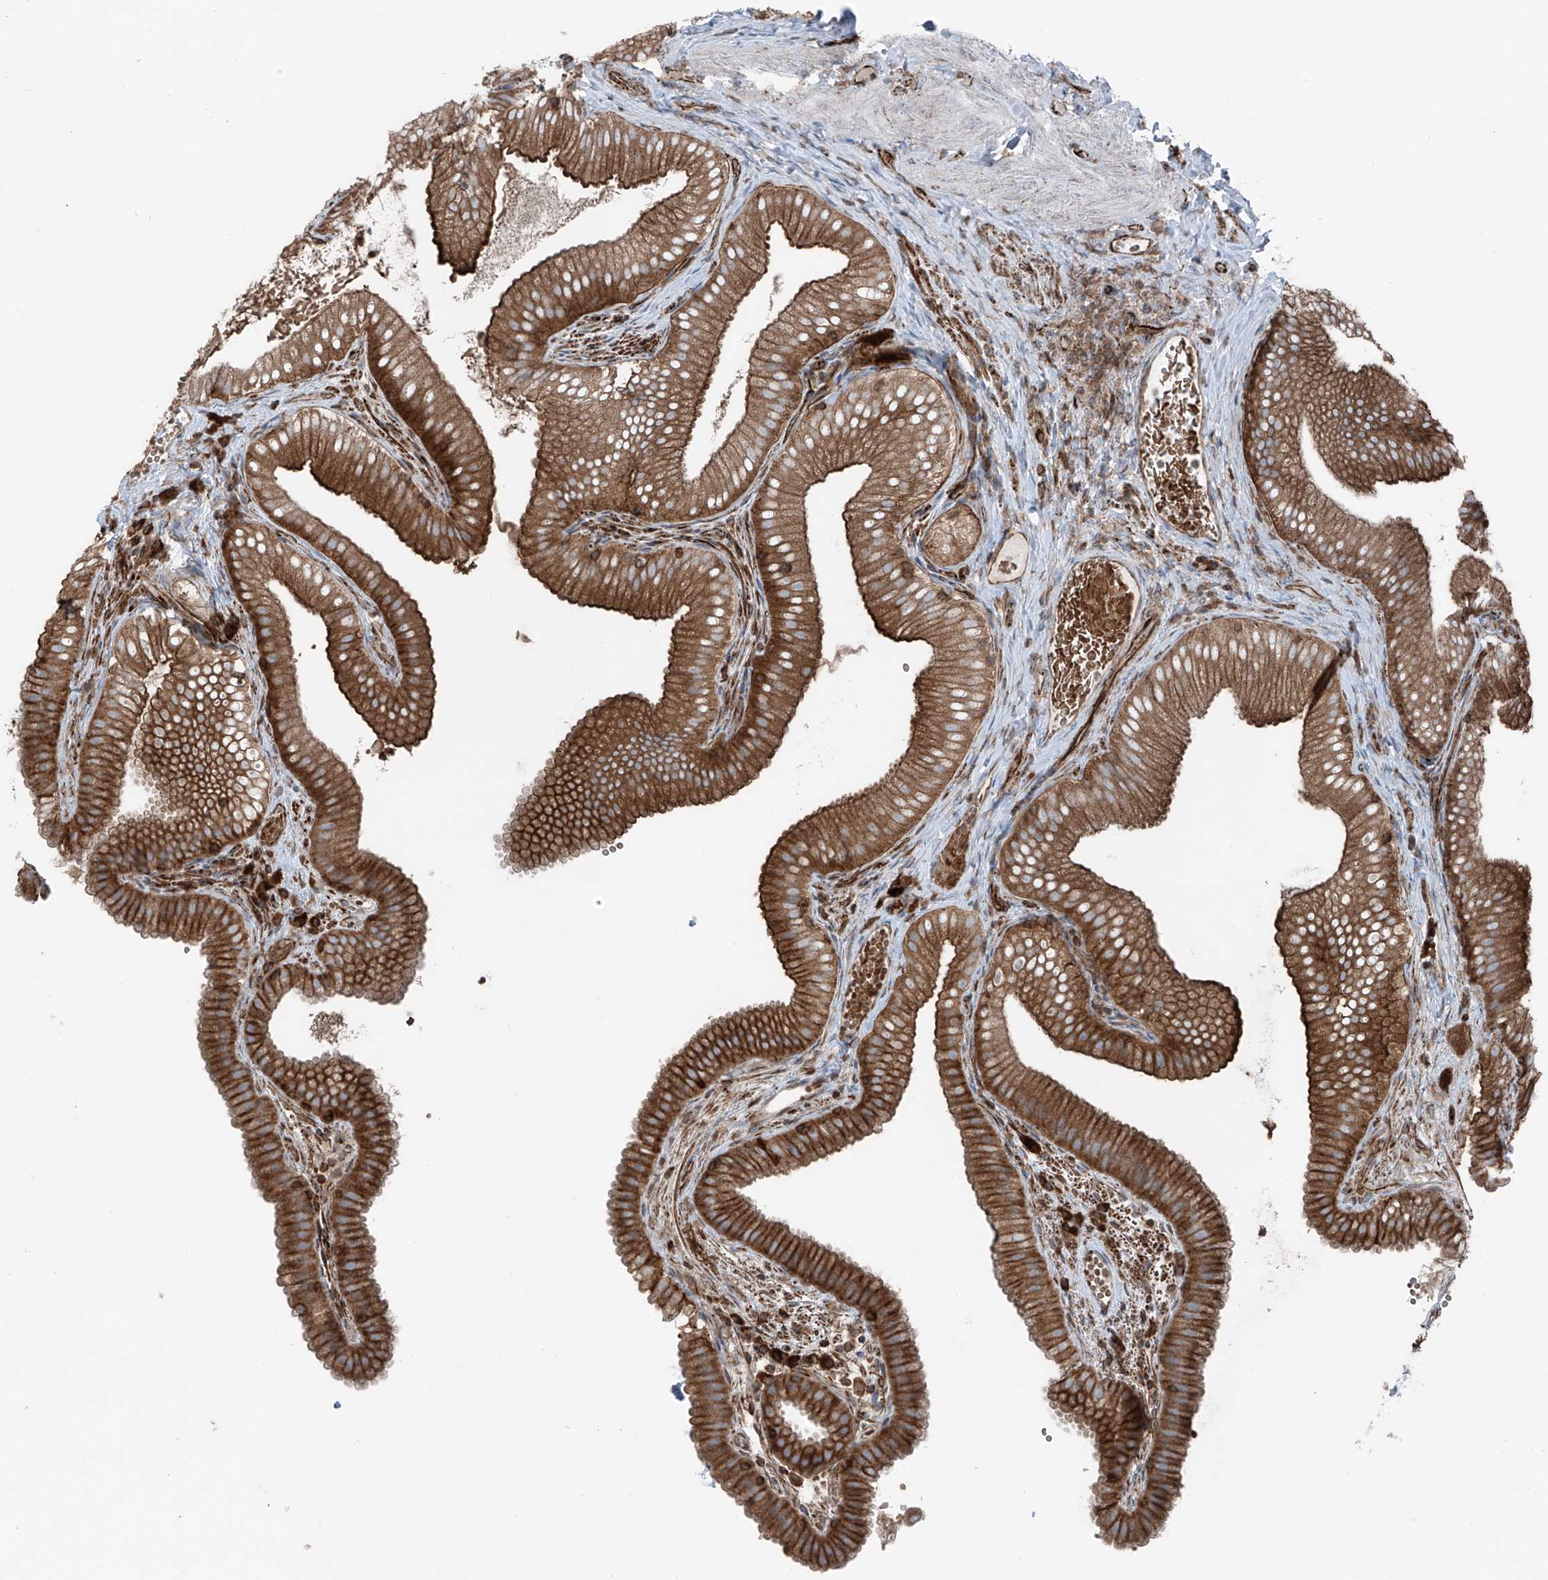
{"staining": {"intensity": "strong", "quantity": ">75%", "location": "cytoplasmic/membranous"}, "tissue": "gallbladder", "cell_type": "Glandular cells", "image_type": "normal", "snomed": [{"axis": "morphology", "description": "Normal tissue, NOS"}, {"axis": "topography", "description": "Gallbladder"}], "caption": "Gallbladder was stained to show a protein in brown. There is high levels of strong cytoplasmic/membranous expression in about >75% of glandular cells.", "gene": "ERLEC1", "patient": {"sex": "female", "age": 30}}